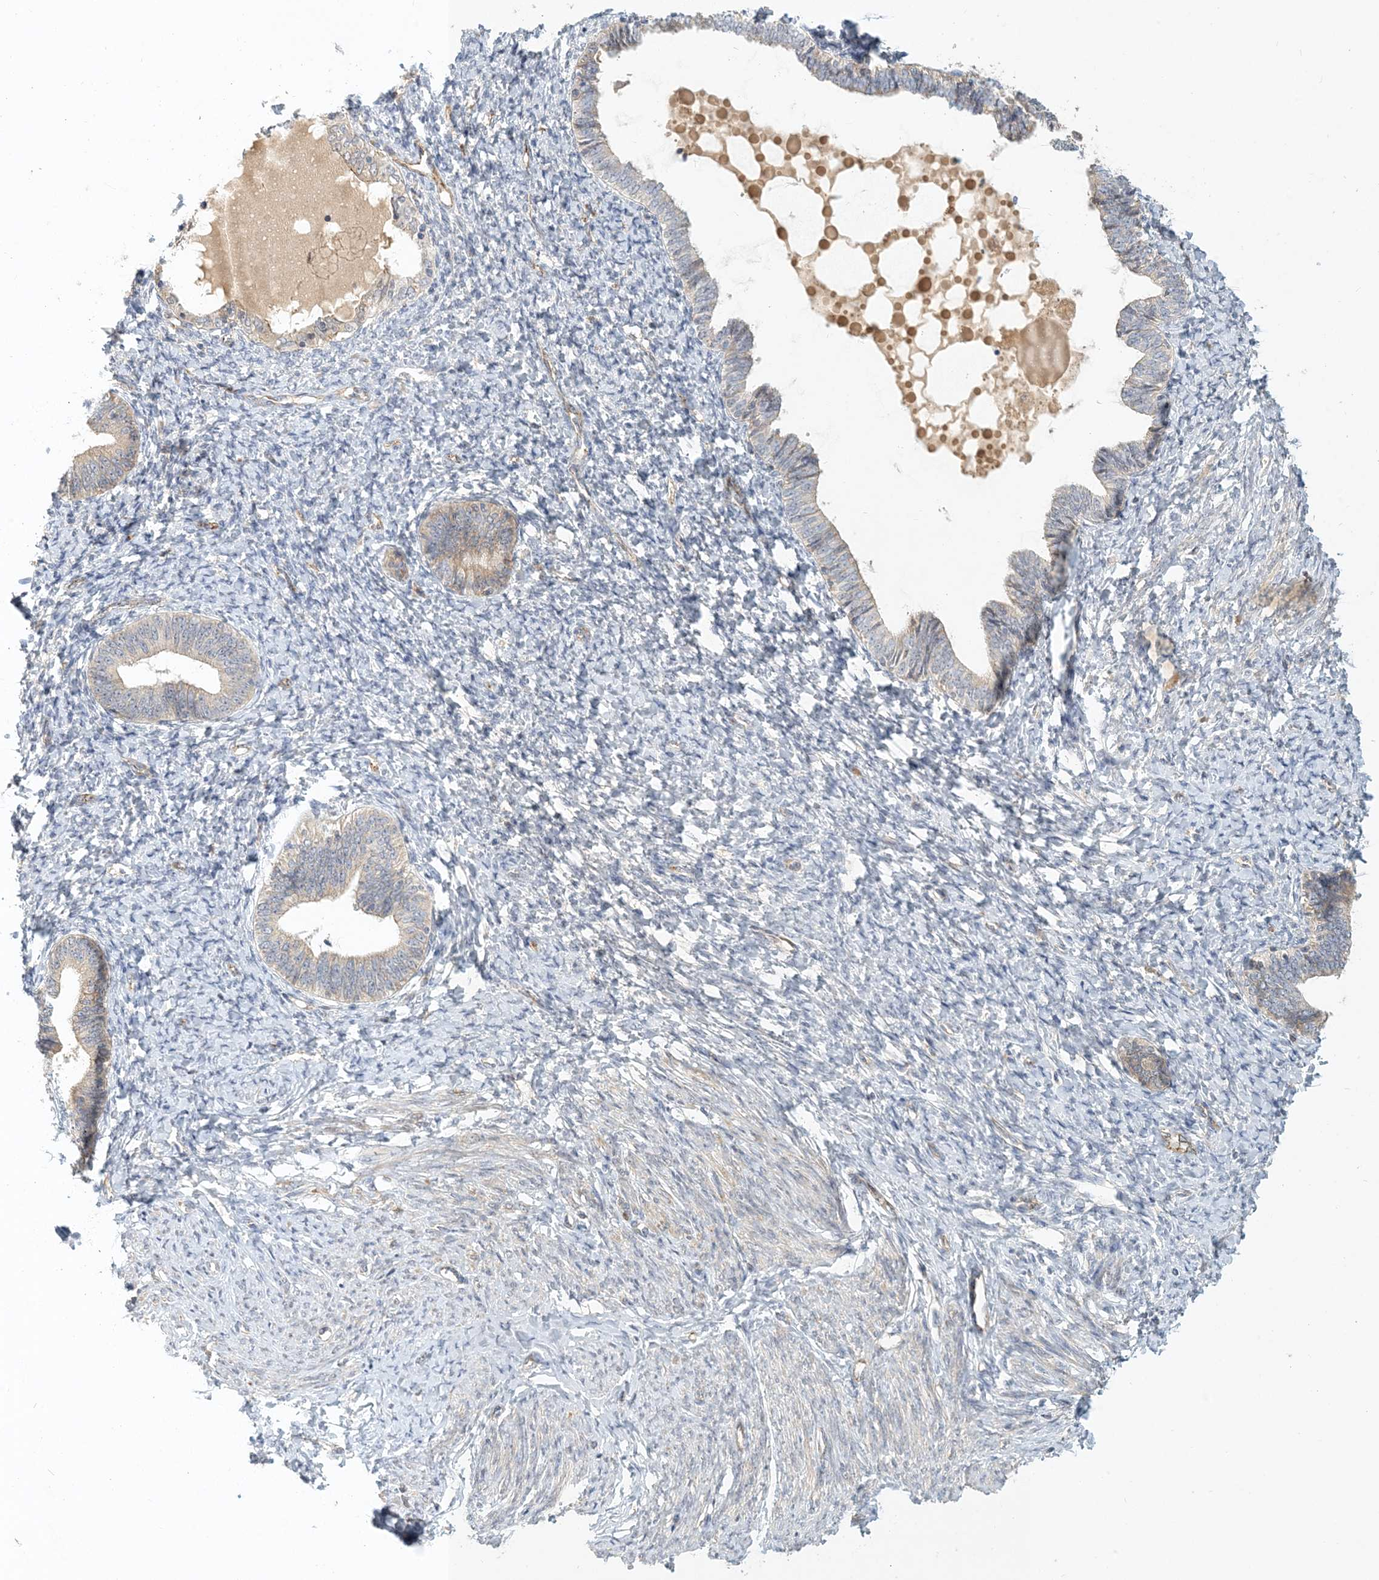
{"staining": {"intensity": "moderate", "quantity": "<25%", "location": "cytoplasmic/membranous"}, "tissue": "endometrium", "cell_type": "Cells in endometrial stroma", "image_type": "normal", "snomed": [{"axis": "morphology", "description": "Normal tissue, NOS"}, {"axis": "topography", "description": "Endometrium"}], "caption": "This image displays immunohistochemistry staining of unremarkable endometrium, with low moderate cytoplasmic/membranous positivity in about <25% of cells in endometrial stroma.", "gene": "ZBTB3", "patient": {"sex": "female", "age": 72}}